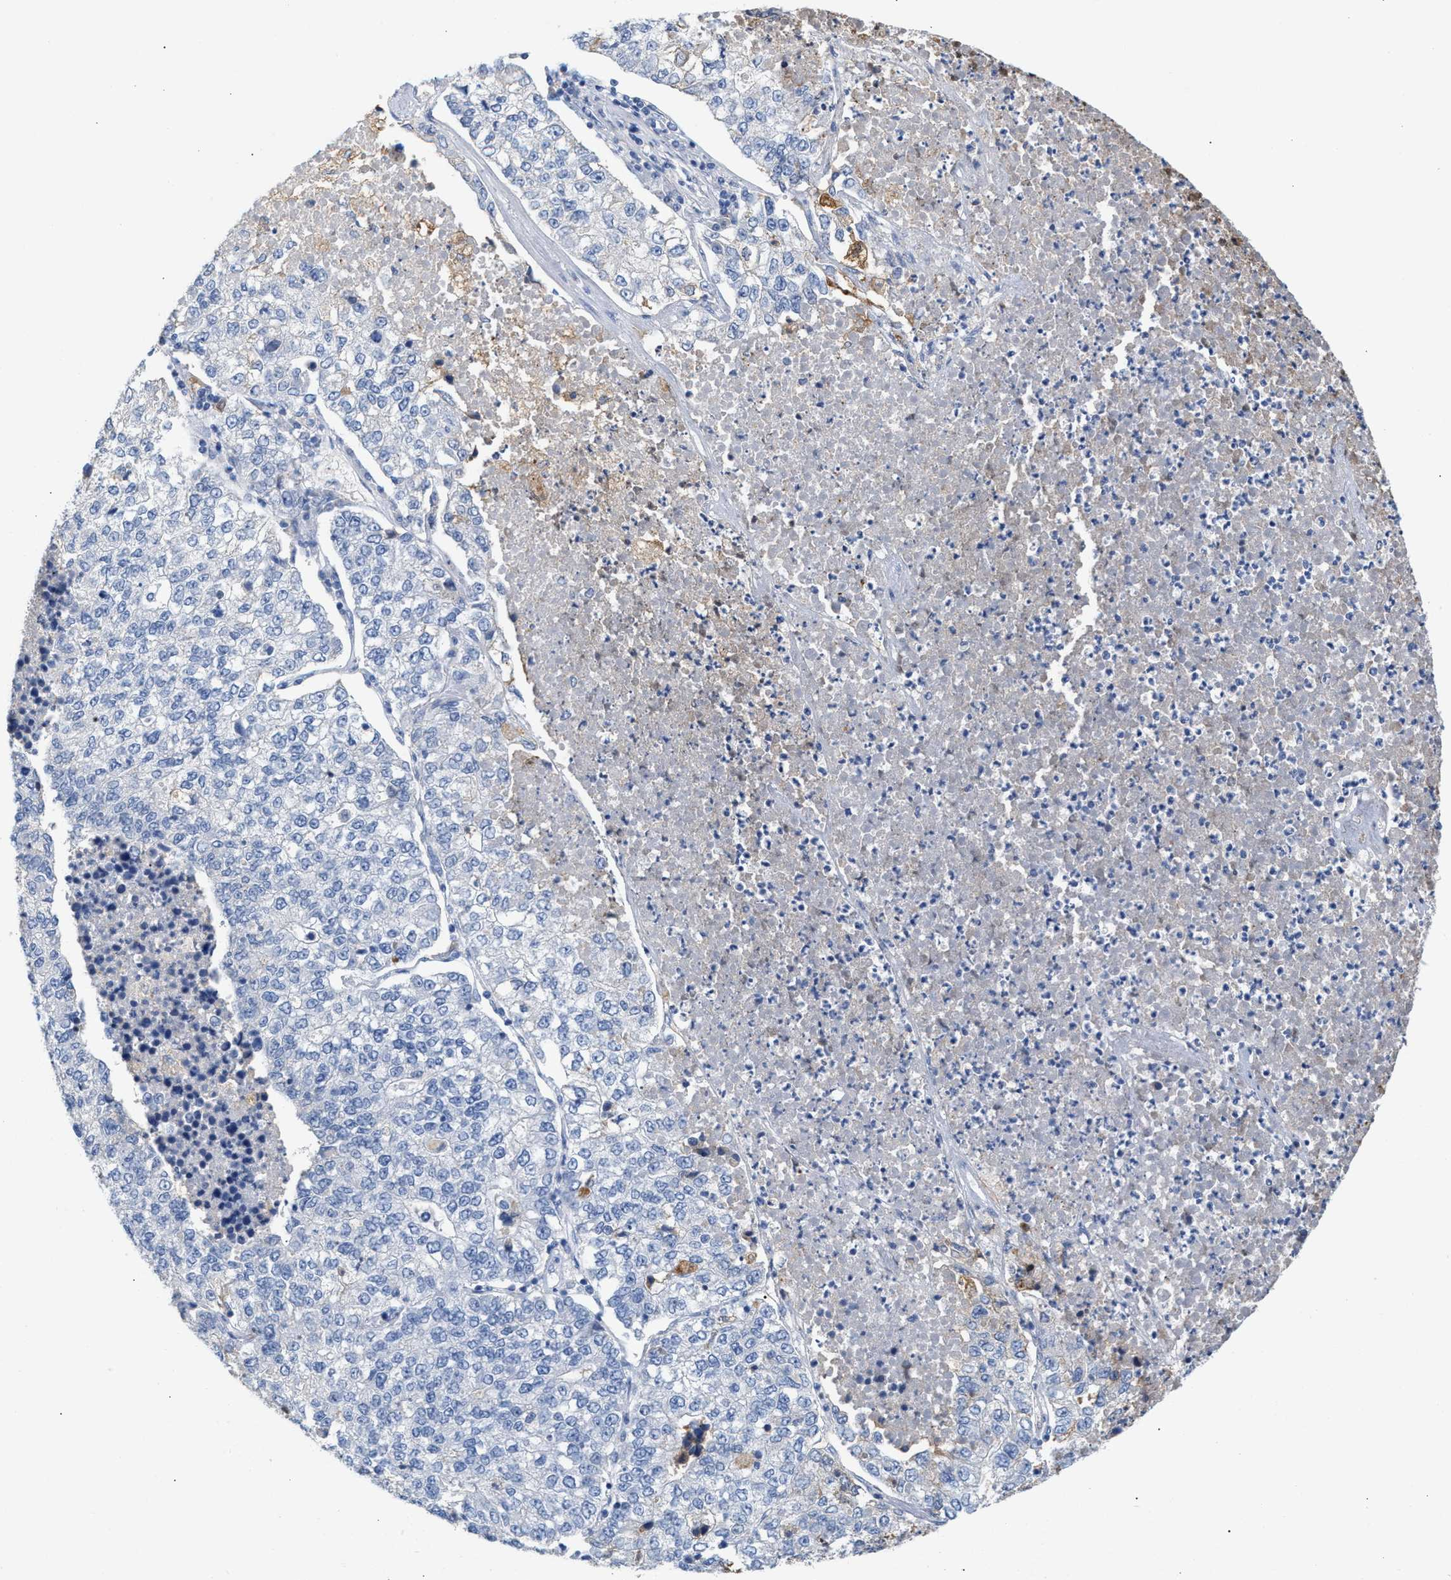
{"staining": {"intensity": "negative", "quantity": "none", "location": "none"}, "tissue": "lung cancer", "cell_type": "Tumor cells", "image_type": "cancer", "snomed": [{"axis": "morphology", "description": "Adenocarcinoma, NOS"}, {"axis": "topography", "description": "Lung"}], "caption": "Lung adenocarcinoma was stained to show a protein in brown. There is no significant staining in tumor cells. (Stains: DAB immunohistochemistry (IHC) with hematoxylin counter stain, Microscopy: brightfield microscopy at high magnification).", "gene": "APOH", "patient": {"sex": "male", "age": 49}}